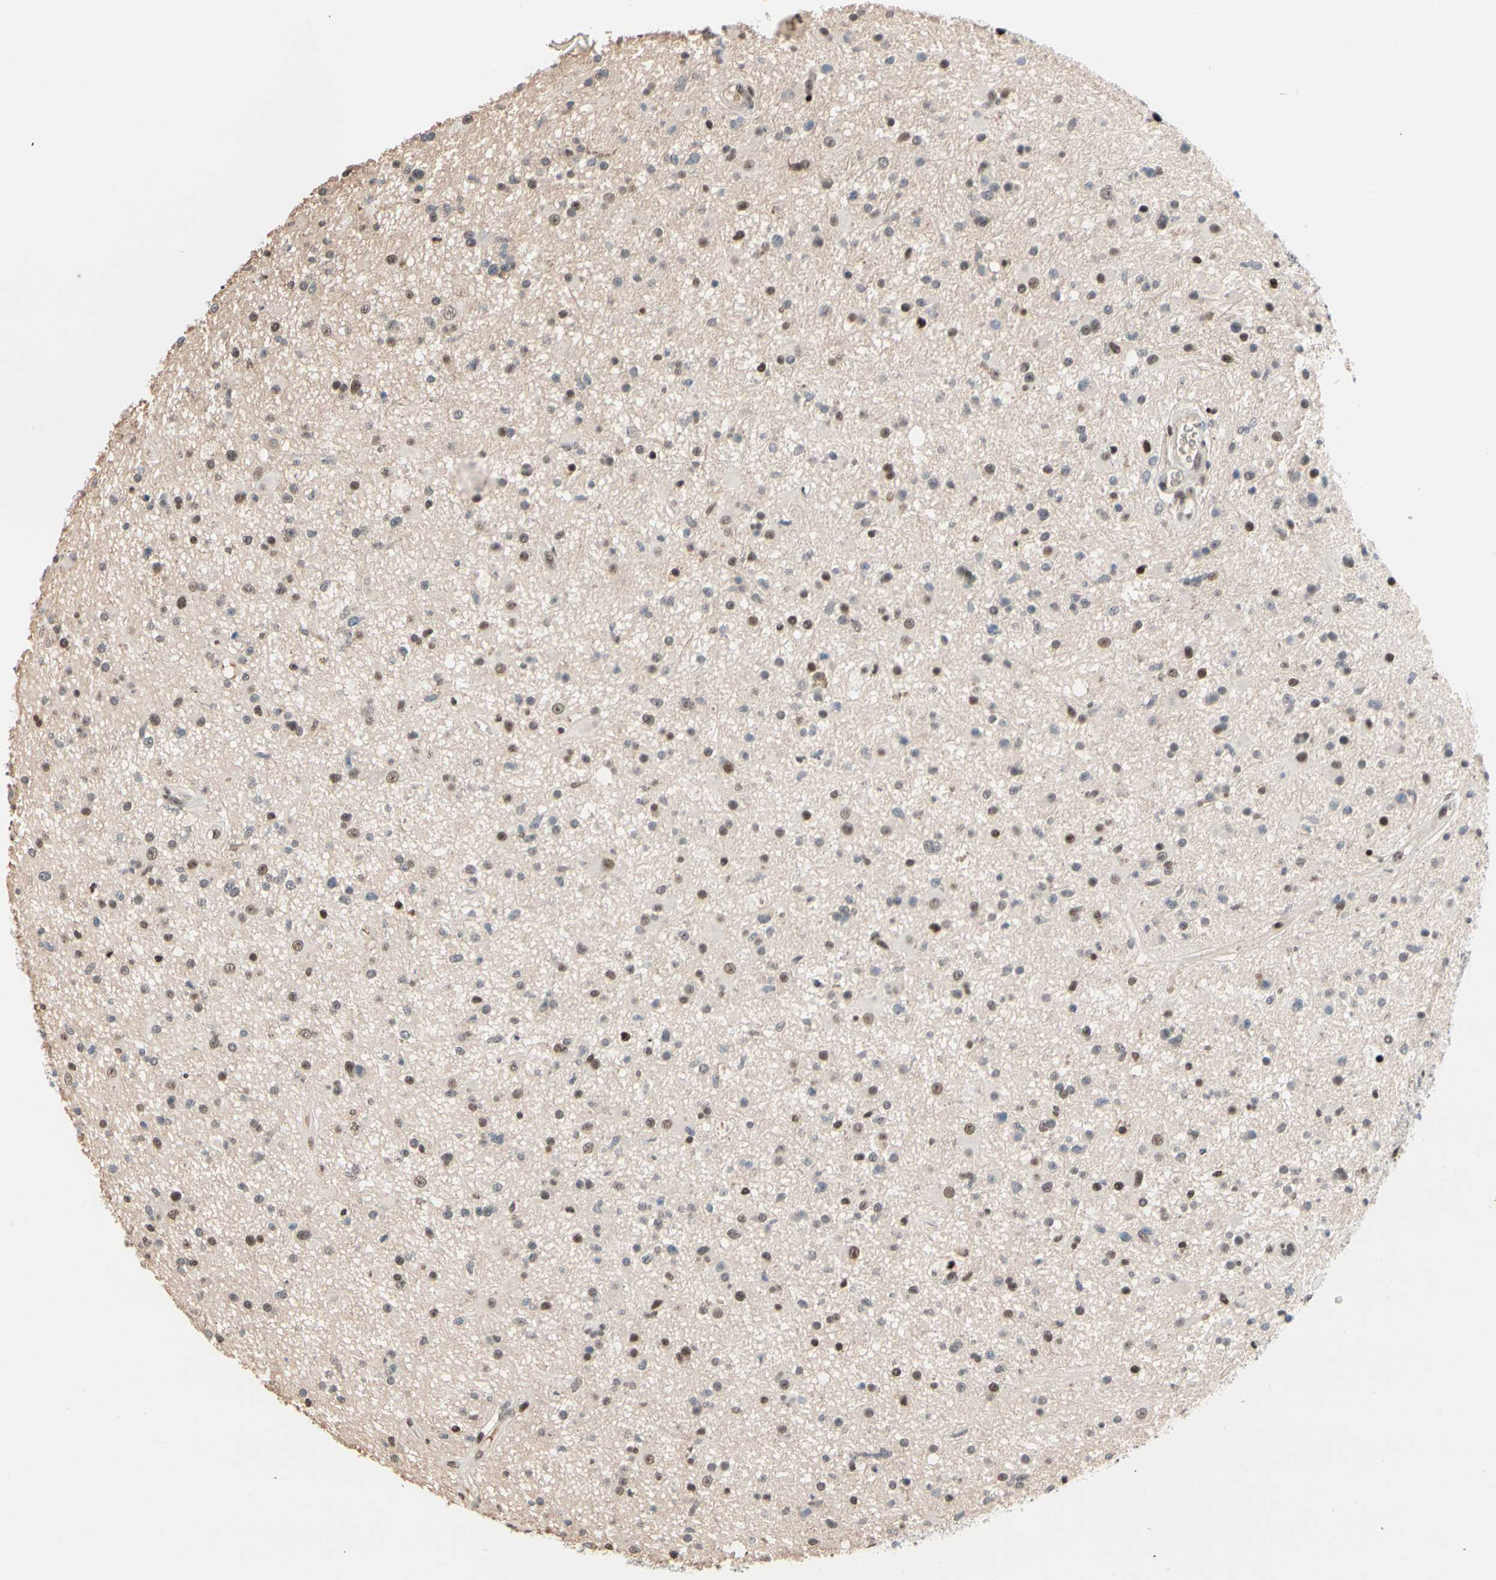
{"staining": {"intensity": "weak", "quantity": "25%-75%", "location": "nuclear"}, "tissue": "glioma", "cell_type": "Tumor cells", "image_type": "cancer", "snomed": [{"axis": "morphology", "description": "Glioma, malignant, High grade"}, {"axis": "topography", "description": "Brain"}], "caption": "Malignant glioma (high-grade) stained for a protein reveals weak nuclear positivity in tumor cells.", "gene": "FOXO3", "patient": {"sex": "male", "age": 33}}